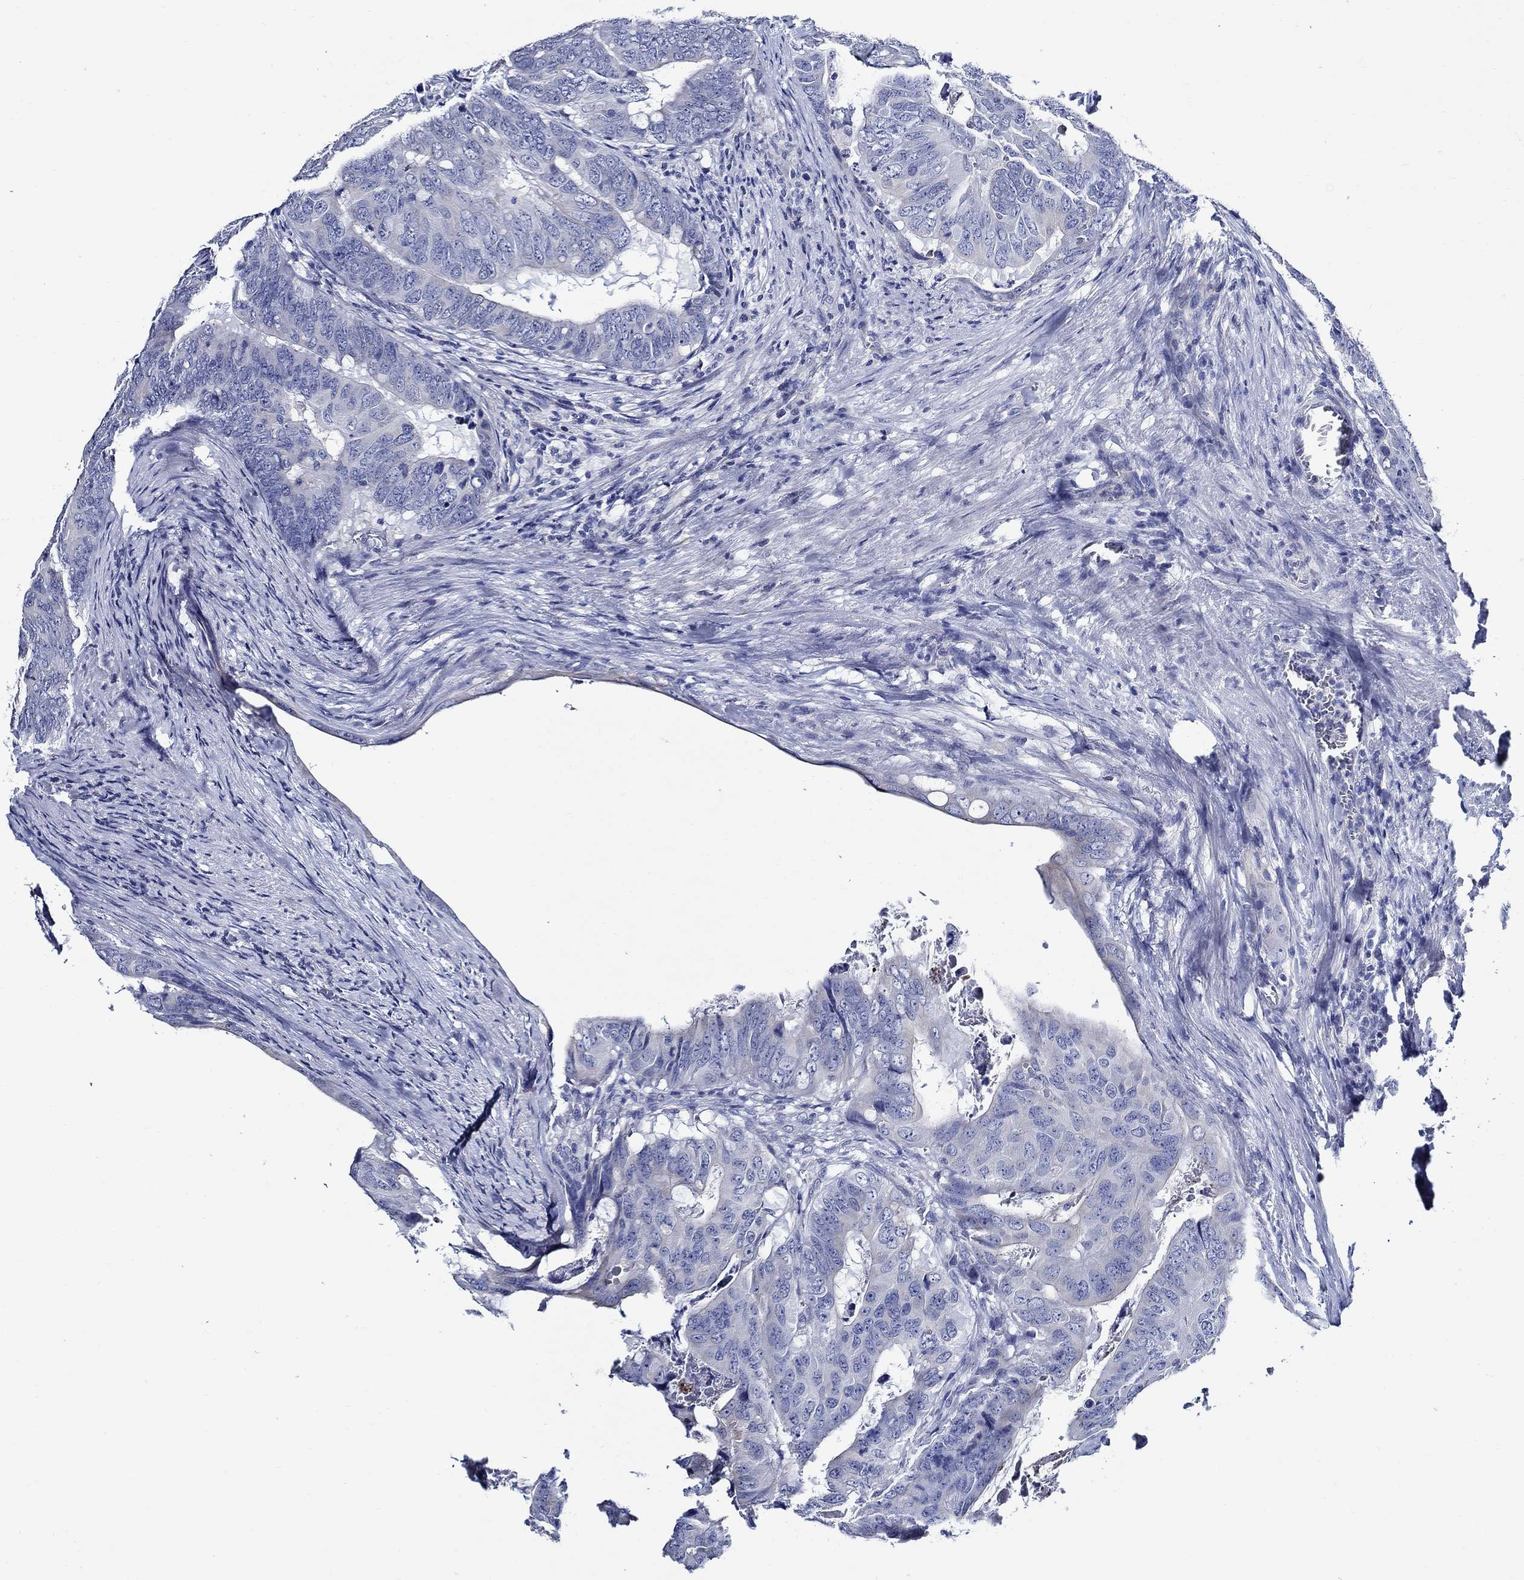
{"staining": {"intensity": "negative", "quantity": "none", "location": "none"}, "tissue": "colorectal cancer", "cell_type": "Tumor cells", "image_type": "cancer", "snomed": [{"axis": "morphology", "description": "Adenocarcinoma, NOS"}, {"axis": "topography", "description": "Colon"}], "caption": "This is an immunohistochemistry photomicrograph of adenocarcinoma (colorectal). There is no positivity in tumor cells.", "gene": "SKOR1", "patient": {"sex": "male", "age": 79}}